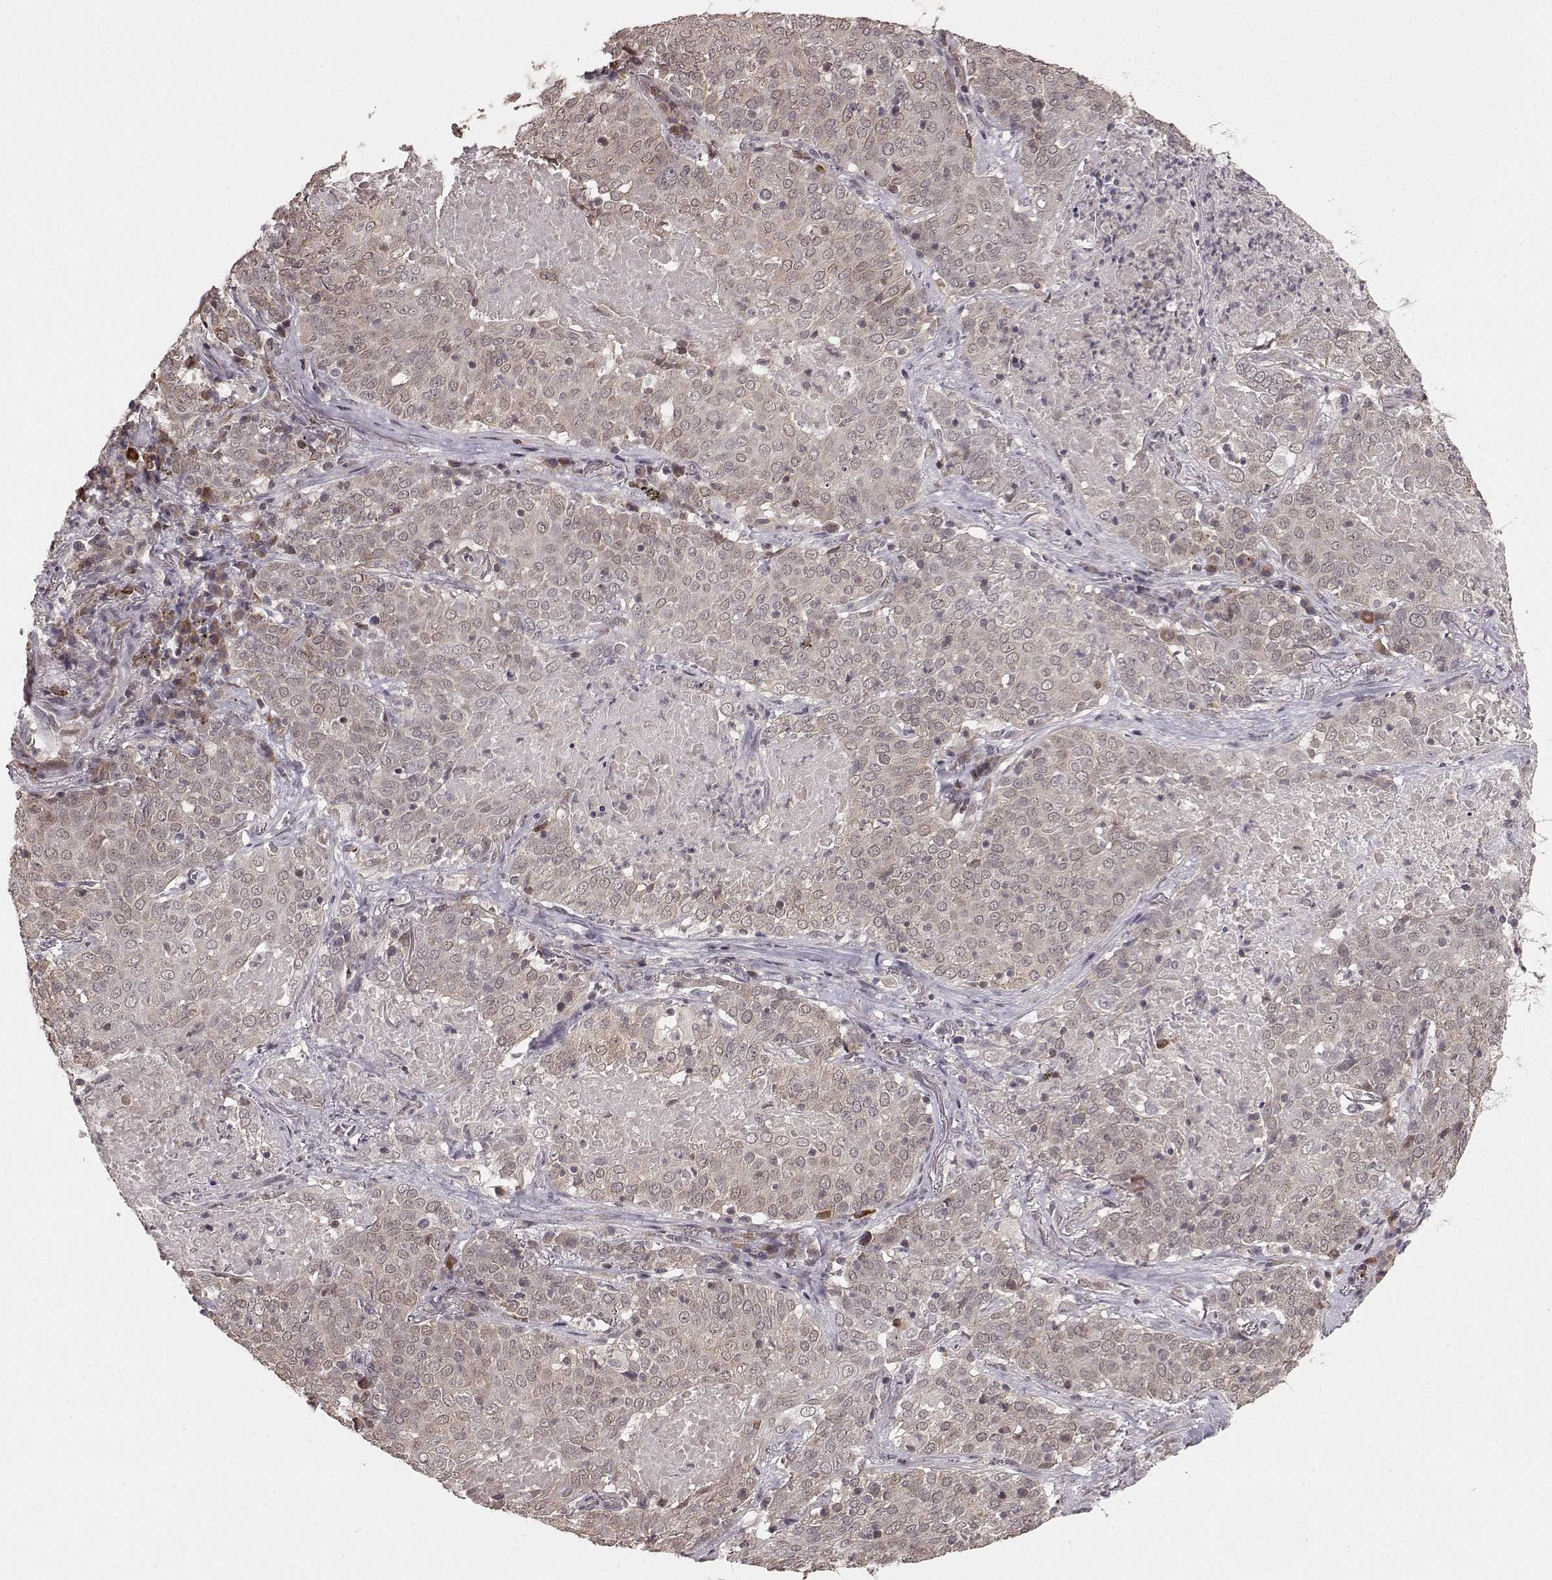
{"staining": {"intensity": "weak", "quantity": ">75%", "location": "cytoplasmic/membranous"}, "tissue": "lung cancer", "cell_type": "Tumor cells", "image_type": "cancer", "snomed": [{"axis": "morphology", "description": "Squamous cell carcinoma, NOS"}, {"axis": "topography", "description": "Lung"}], "caption": "This is an image of IHC staining of lung cancer, which shows weak positivity in the cytoplasmic/membranous of tumor cells.", "gene": "ELOVL5", "patient": {"sex": "male", "age": 82}}